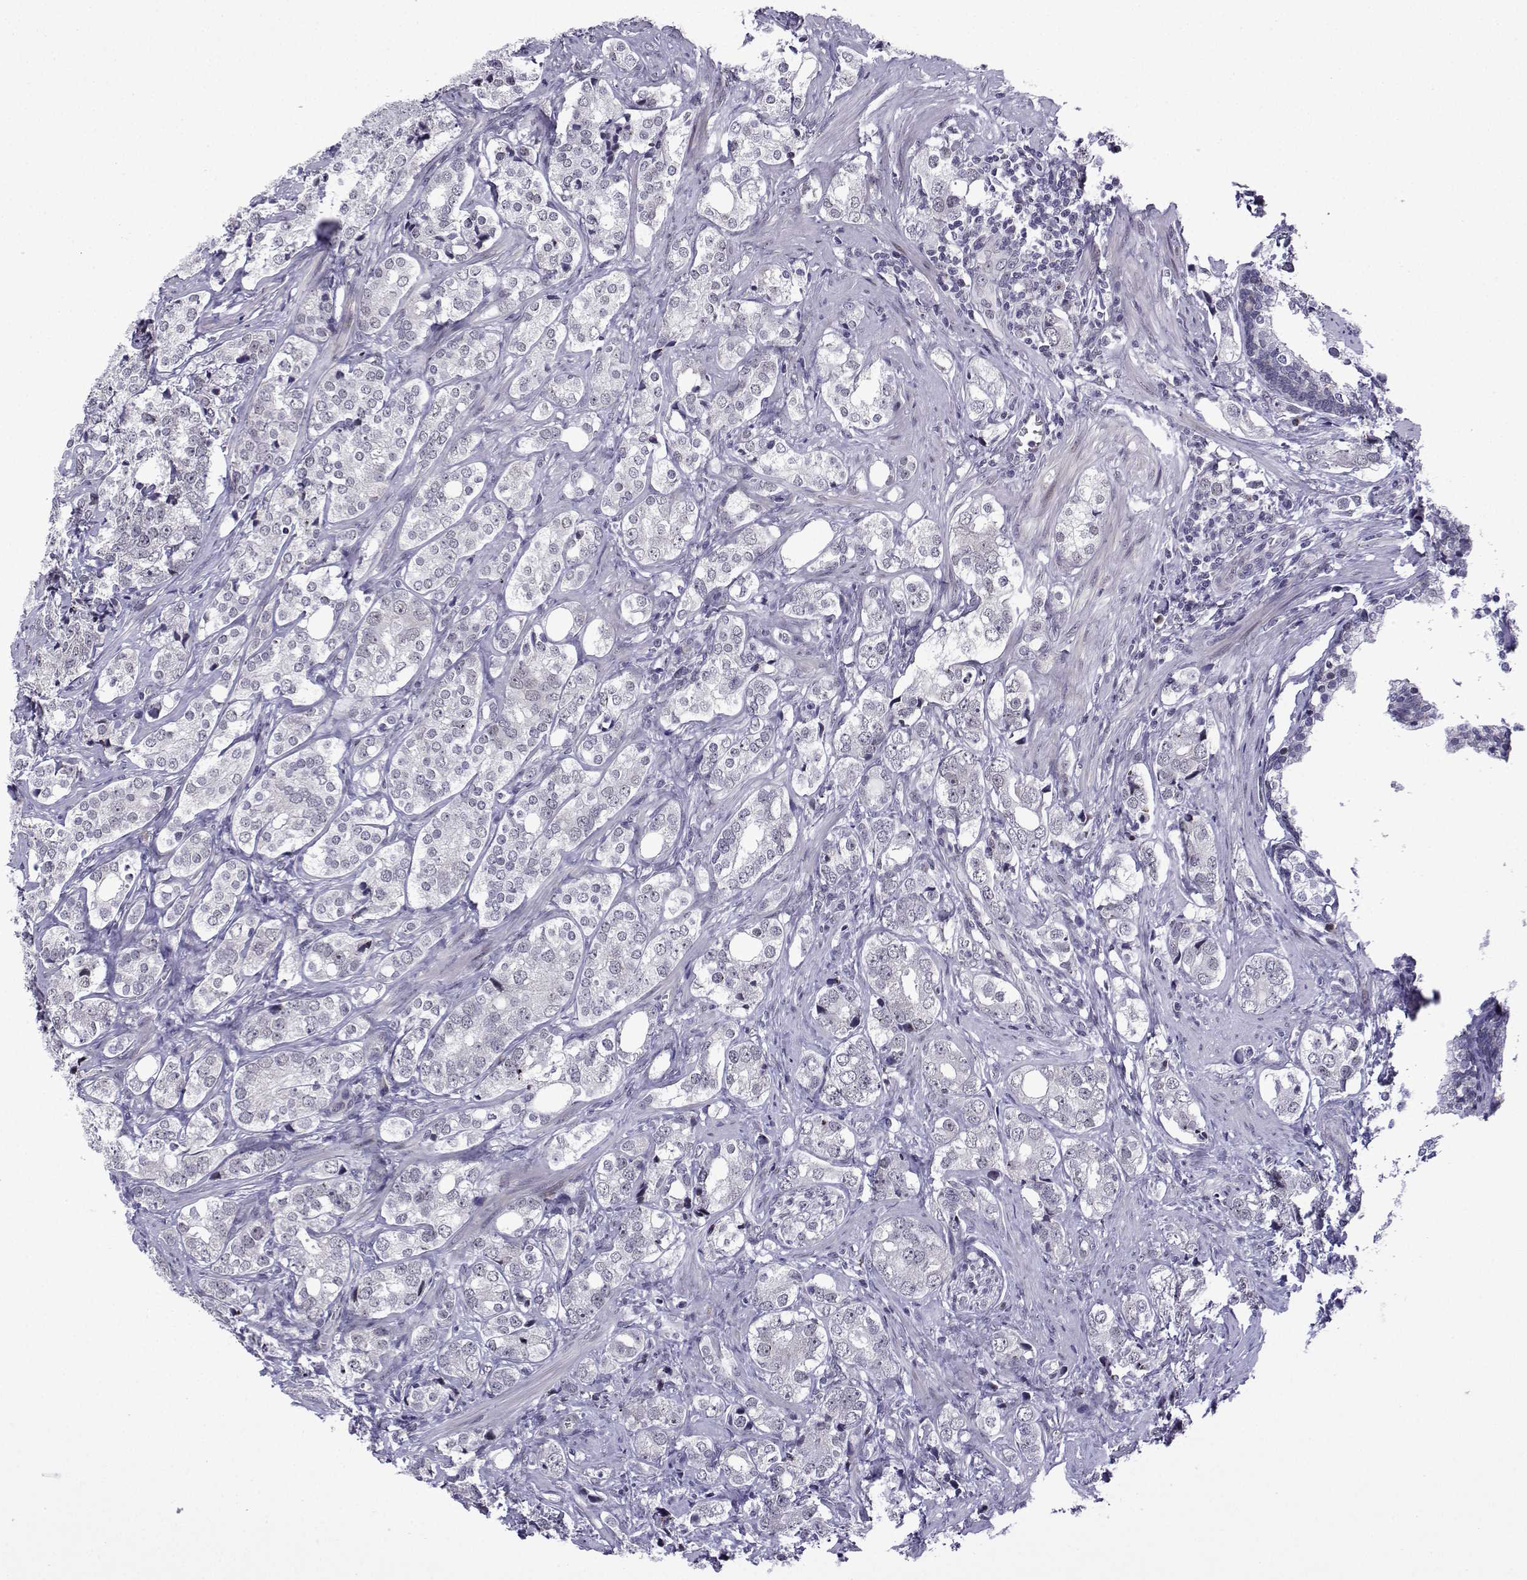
{"staining": {"intensity": "negative", "quantity": "none", "location": "none"}, "tissue": "prostate cancer", "cell_type": "Tumor cells", "image_type": "cancer", "snomed": [{"axis": "morphology", "description": "Adenocarcinoma, NOS"}, {"axis": "topography", "description": "Prostate and seminal vesicle, NOS"}], "caption": "Immunohistochemical staining of human prostate cancer (adenocarcinoma) displays no significant expression in tumor cells. (Brightfield microscopy of DAB (3,3'-diaminobenzidine) IHC at high magnification).", "gene": "FGF3", "patient": {"sex": "male", "age": 63}}